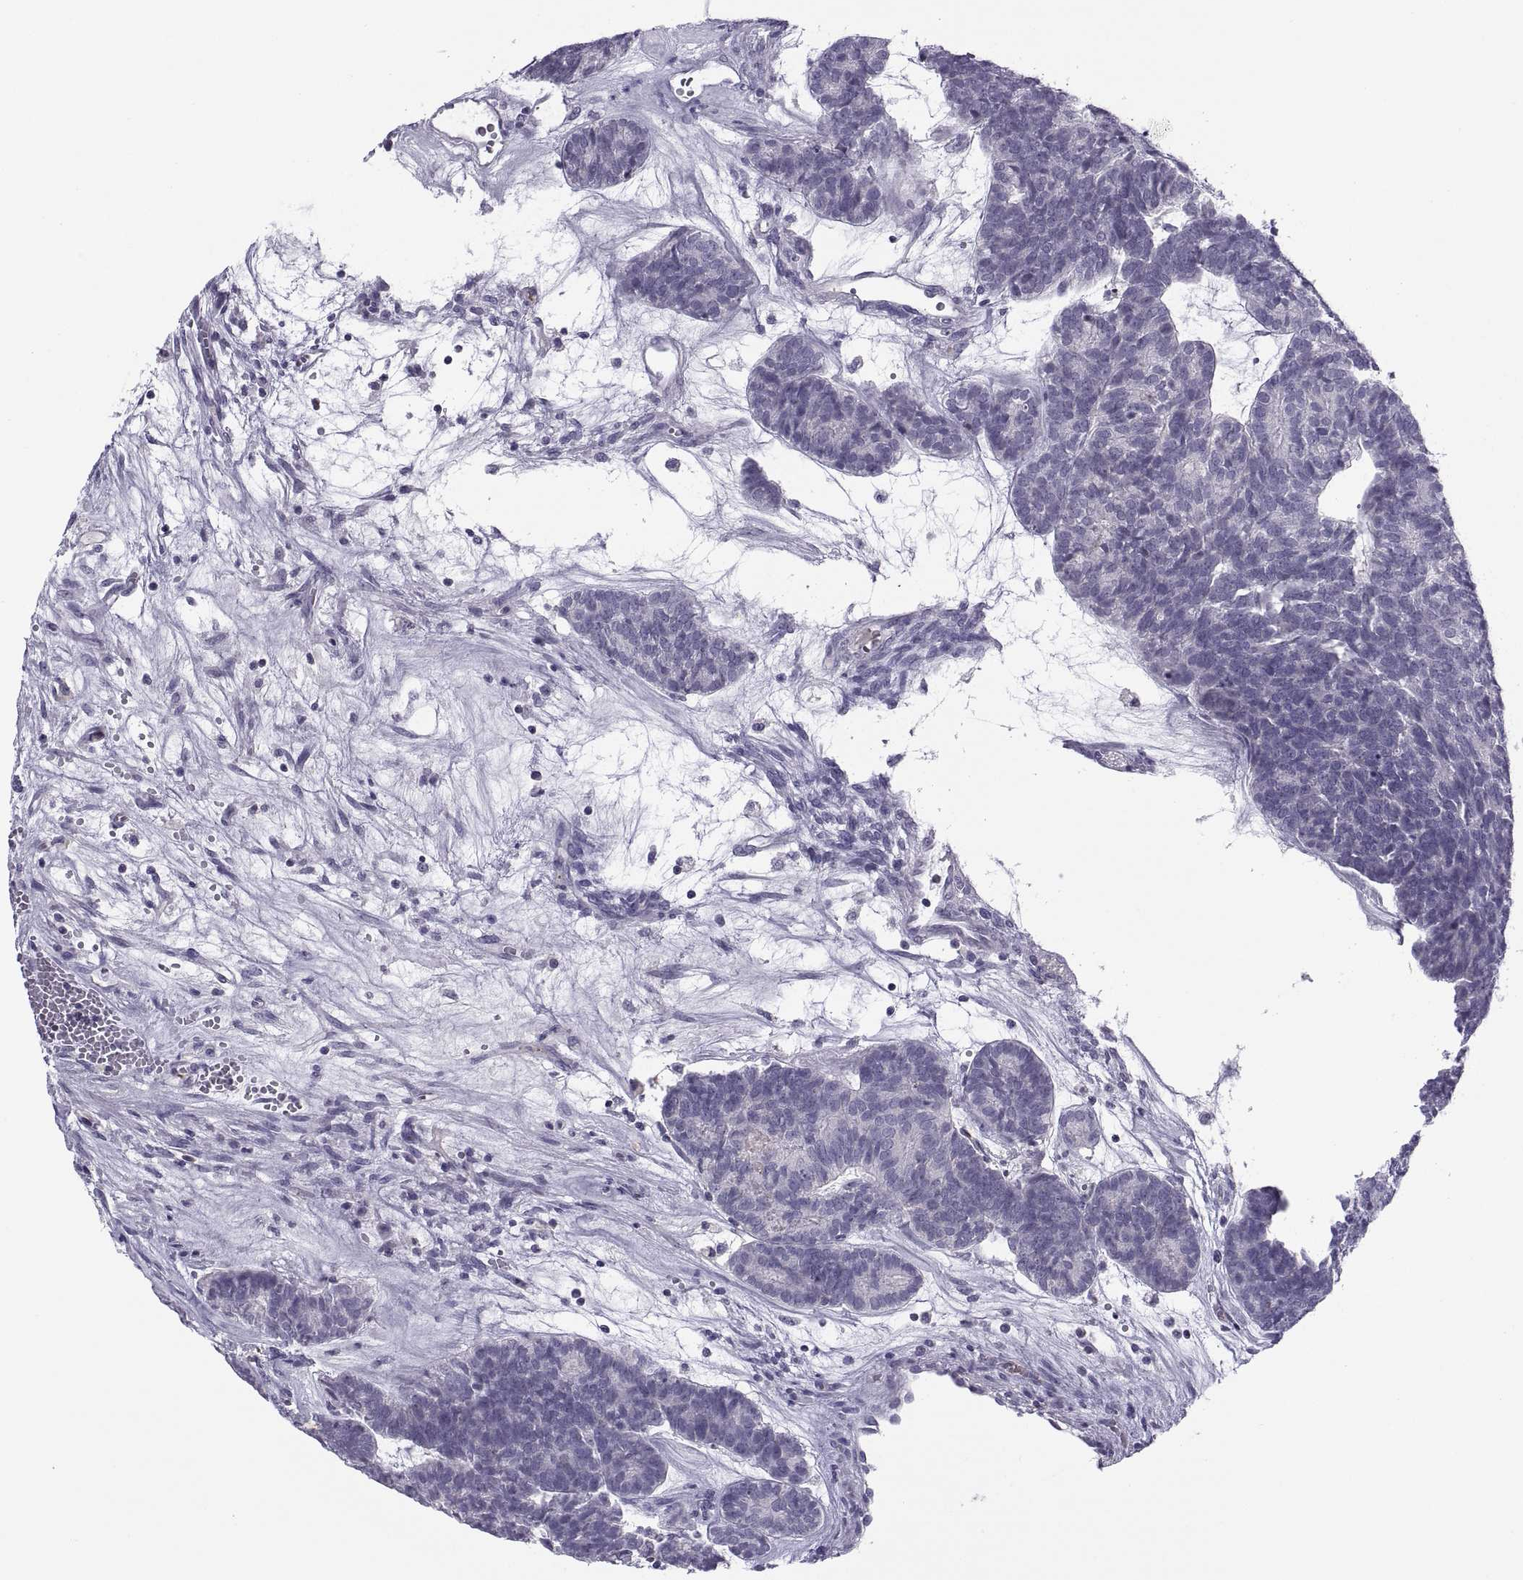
{"staining": {"intensity": "negative", "quantity": "none", "location": "none"}, "tissue": "head and neck cancer", "cell_type": "Tumor cells", "image_type": "cancer", "snomed": [{"axis": "morphology", "description": "Adenocarcinoma, NOS"}, {"axis": "topography", "description": "Head-Neck"}], "caption": "This is an immunohistochemistry micrograph of head and neck cancer (adenocarcinoma). There is no positivity in tumor cells.", "gene": "TTC21A", "patient": {"sex": "female", "age": 81}}